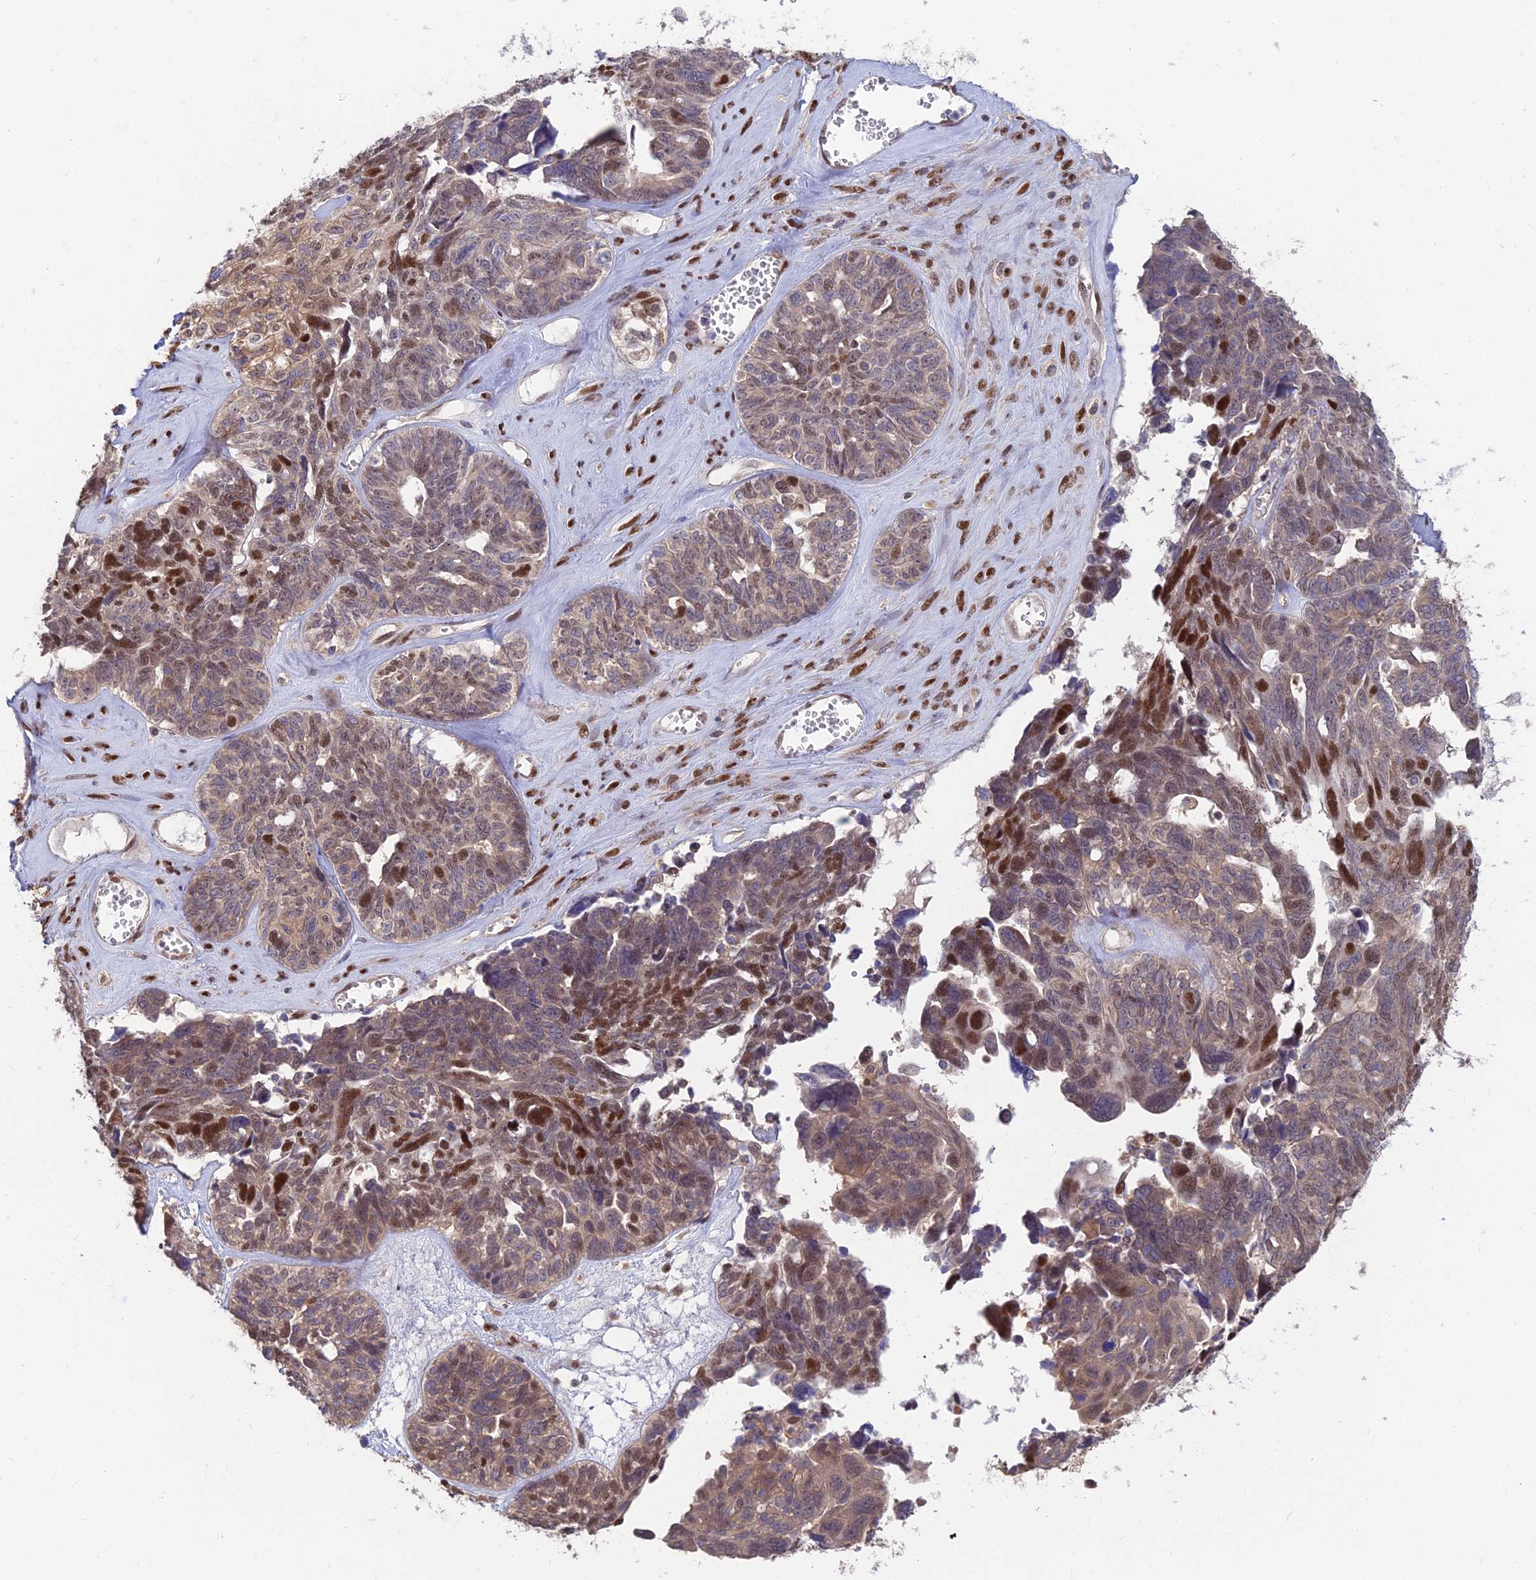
{"staining": {"intensity": "strong", "quantity": "25%-75%", "location": "cytoplasmic/membranous,nuclear"}, "tissue": "ovarian cancer", "cell_type": "Tumor cells", "image_type": "cancer", "snomed": [{"axis": "morphology", "description": "Cystadenocarcinoma, serous, NOS"}, {"axis": "topography", "description": "Ovary"}], "caption": "This is an image of immunohistochemistry staining of serous cystadenocarcinoma (ovarian), which shows strong staining in the cytoplasmic/membranous and nuclear of tumor cells.", "gene": "DNPEP", "patient": {"sex": "female", "age": 79}}